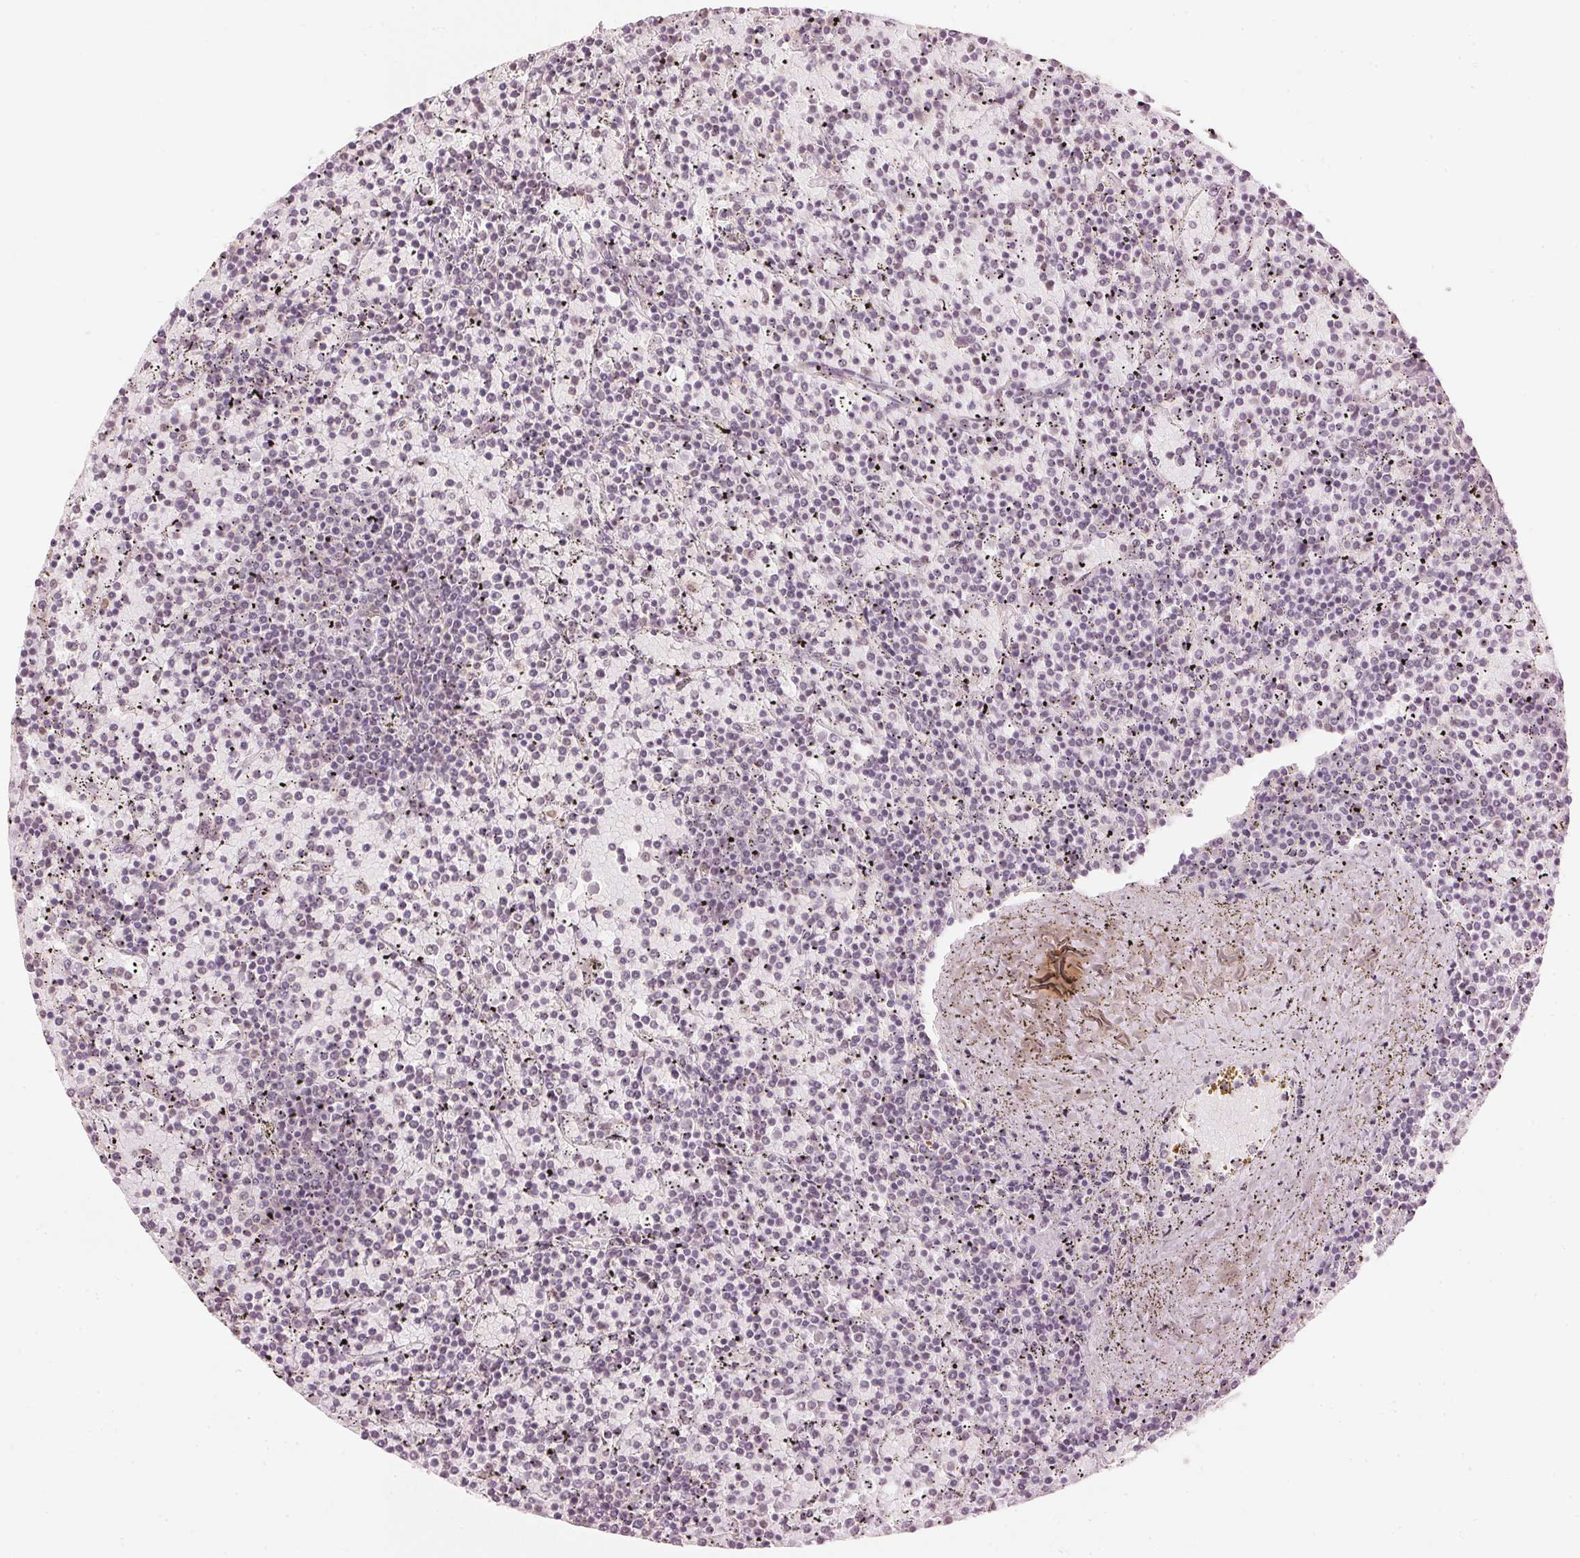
{"staining": {"intensity": "negative", "quantity": "none", "location": "none"}, "tissue": "lymphoma", "cell_type": "Tumor cells", "image_type": "cancer", "snomed": [{"axis": "morphology", "description": "Malignant lymphoma, non-Hodgkin's type, Low grade"}, {"axis": "topography", "description": "Spleen"}], "caption": "This is a histopathology image of immunohistochemistry staining of malignant lymphoma, non-Hodgkin's type (low-grade), which shows no expression in tumor cells.", "gene": "SLC39A3", "patient": {"sex": "female", "age": 77}}